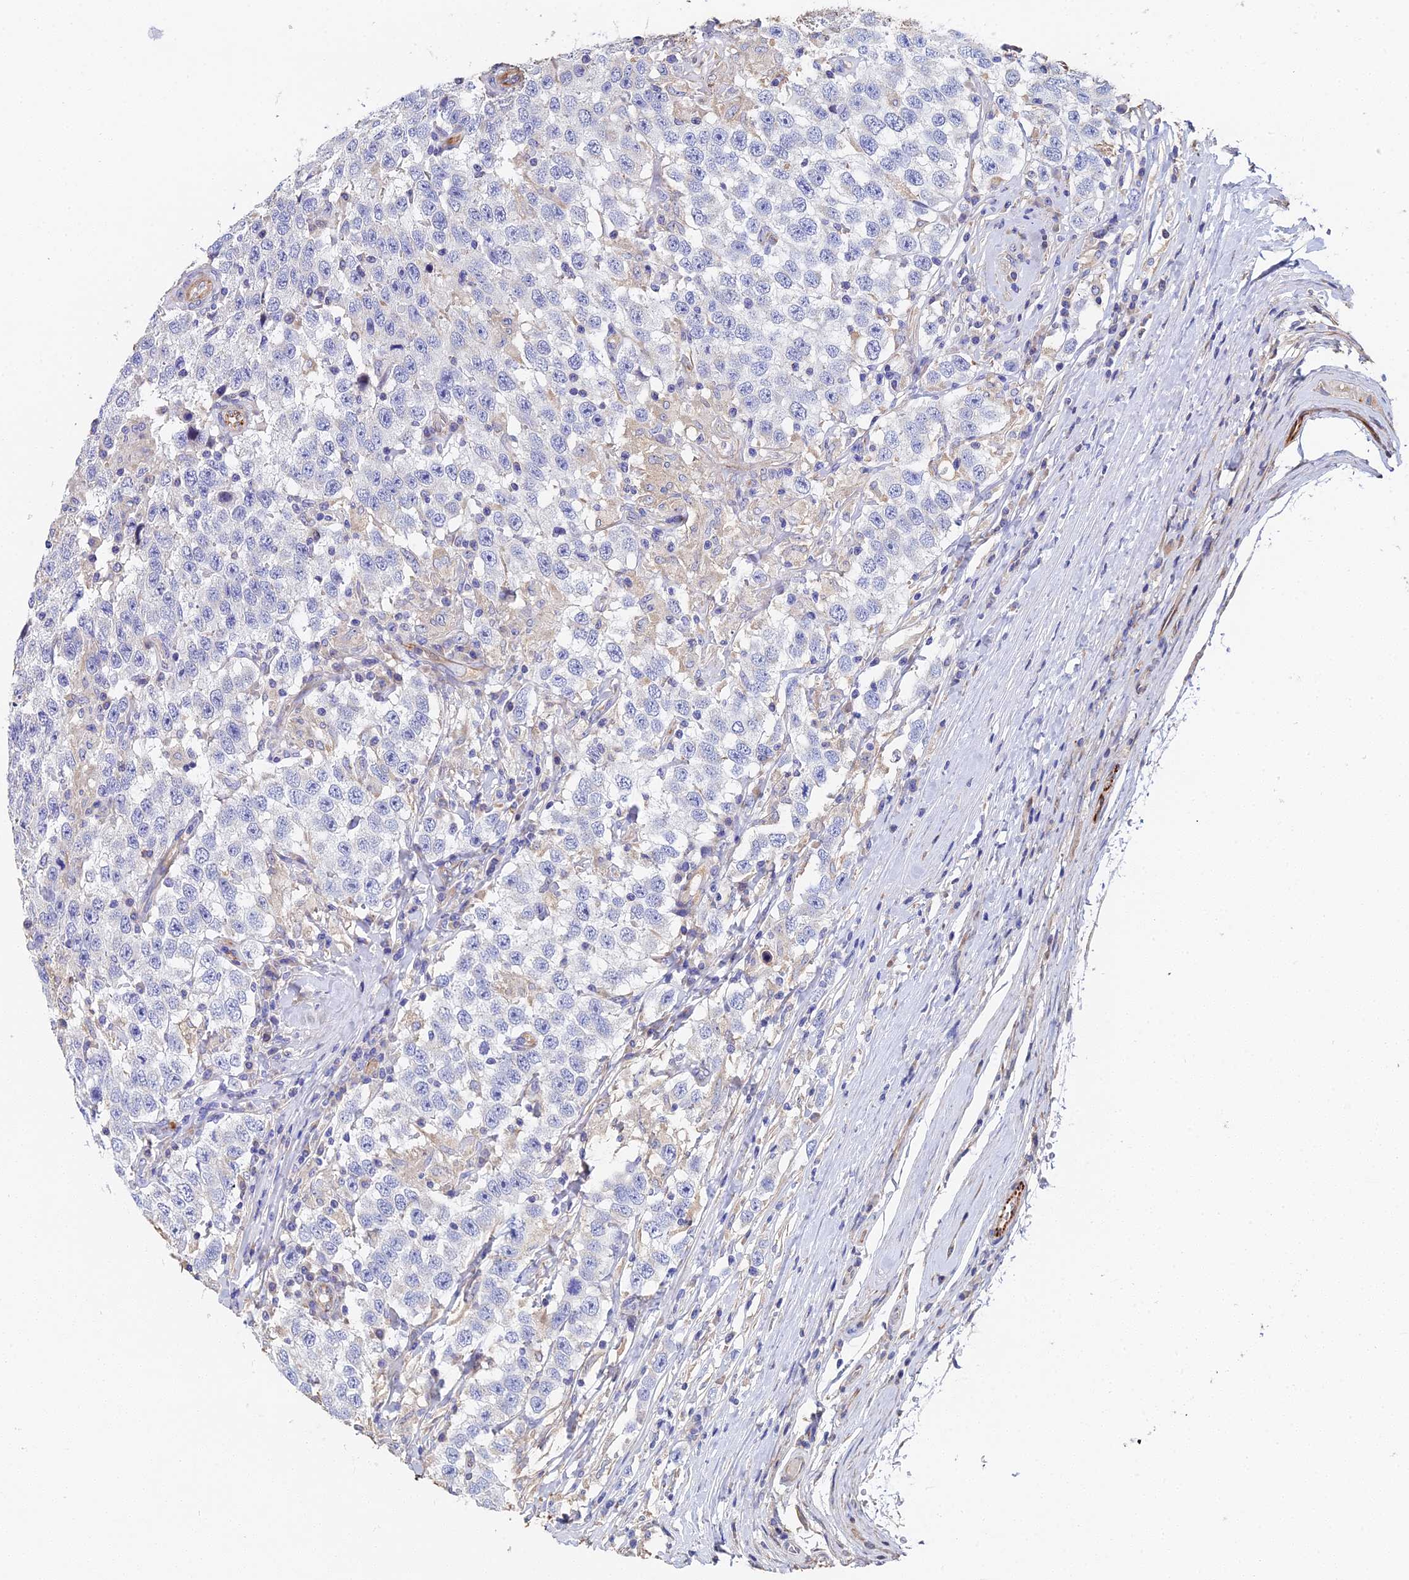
{"staining": {"intensity": "negative", "quantity": "none", "location": "none"}, "tissue": "testis cancer", "cell_type": "Tumor cells", "image_type": "cancer", "snomed": [{"axis": "morphology", "description": "Seminoma, NOS"}, {"axis": "topography", "description": "Testis"}], "caption": "This is an immunohistochemistry photomicrograph of seminoma (testis). There is no positivity in tumor cells.", "gene": "ENSG00000268674", "patient": {"sex": "male", "age": 41}}